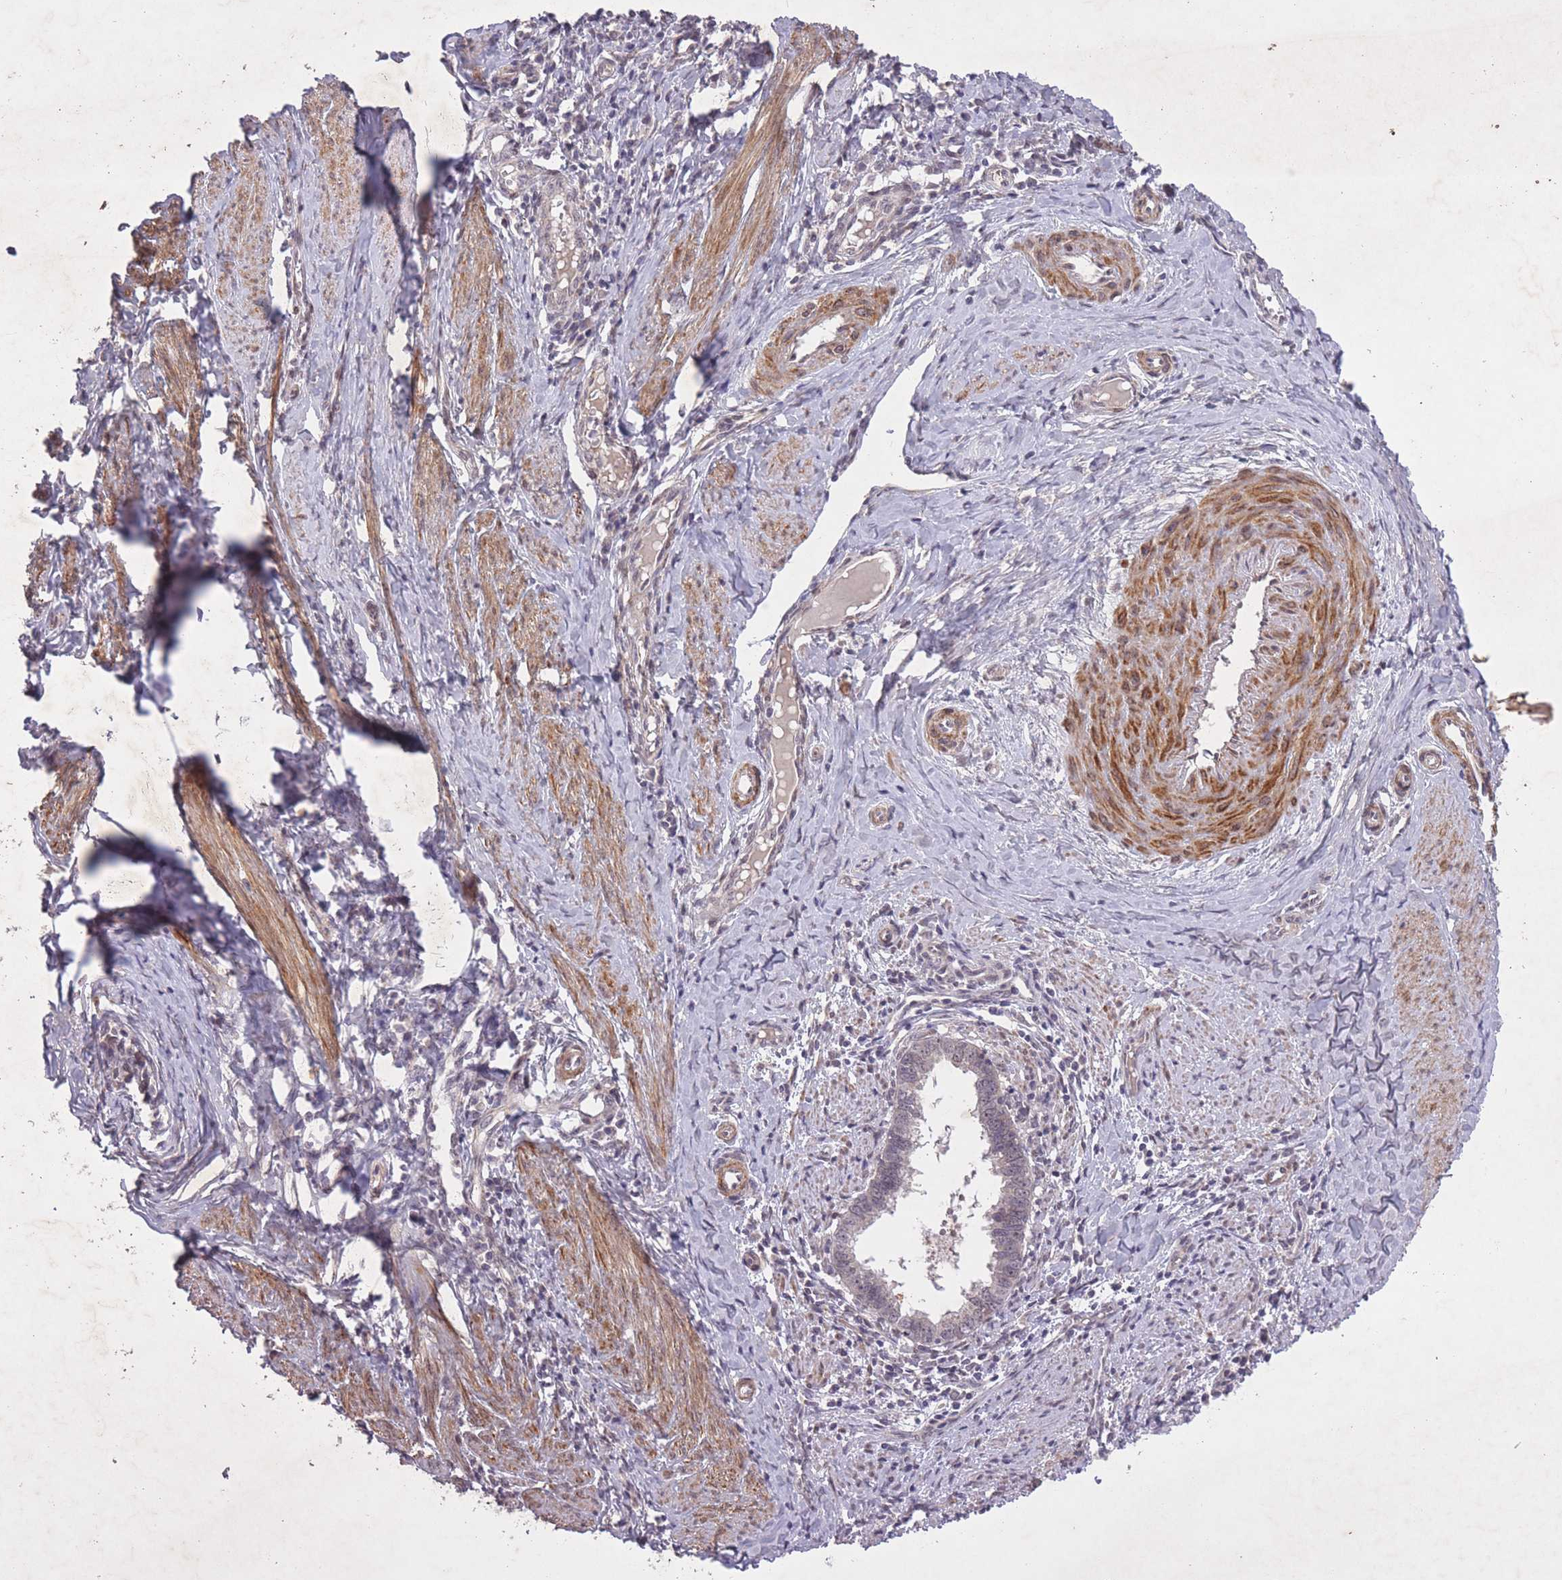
{"staining": {"intensity": "weak", "quantity": "25%-75%", "location": "nuclear"}, "tissue": "cervical cancer", "cell_type": "Tumor cells", "image_type": "cancer", "snomed": [{"axis": "morphology", "description": "Adenocarcinoma, NOS"}, {"axis": "topography", "description": "Cervix"}], "caption": "IHC histopathology image of adenocarcinoma (cervical) stained for a protein (brown), which exhibits low levels of weak nuclear expression in about 25%-75% of tumor cells.", "gene": "CBX6", "patient": {"sex": "female", "age": 36}}